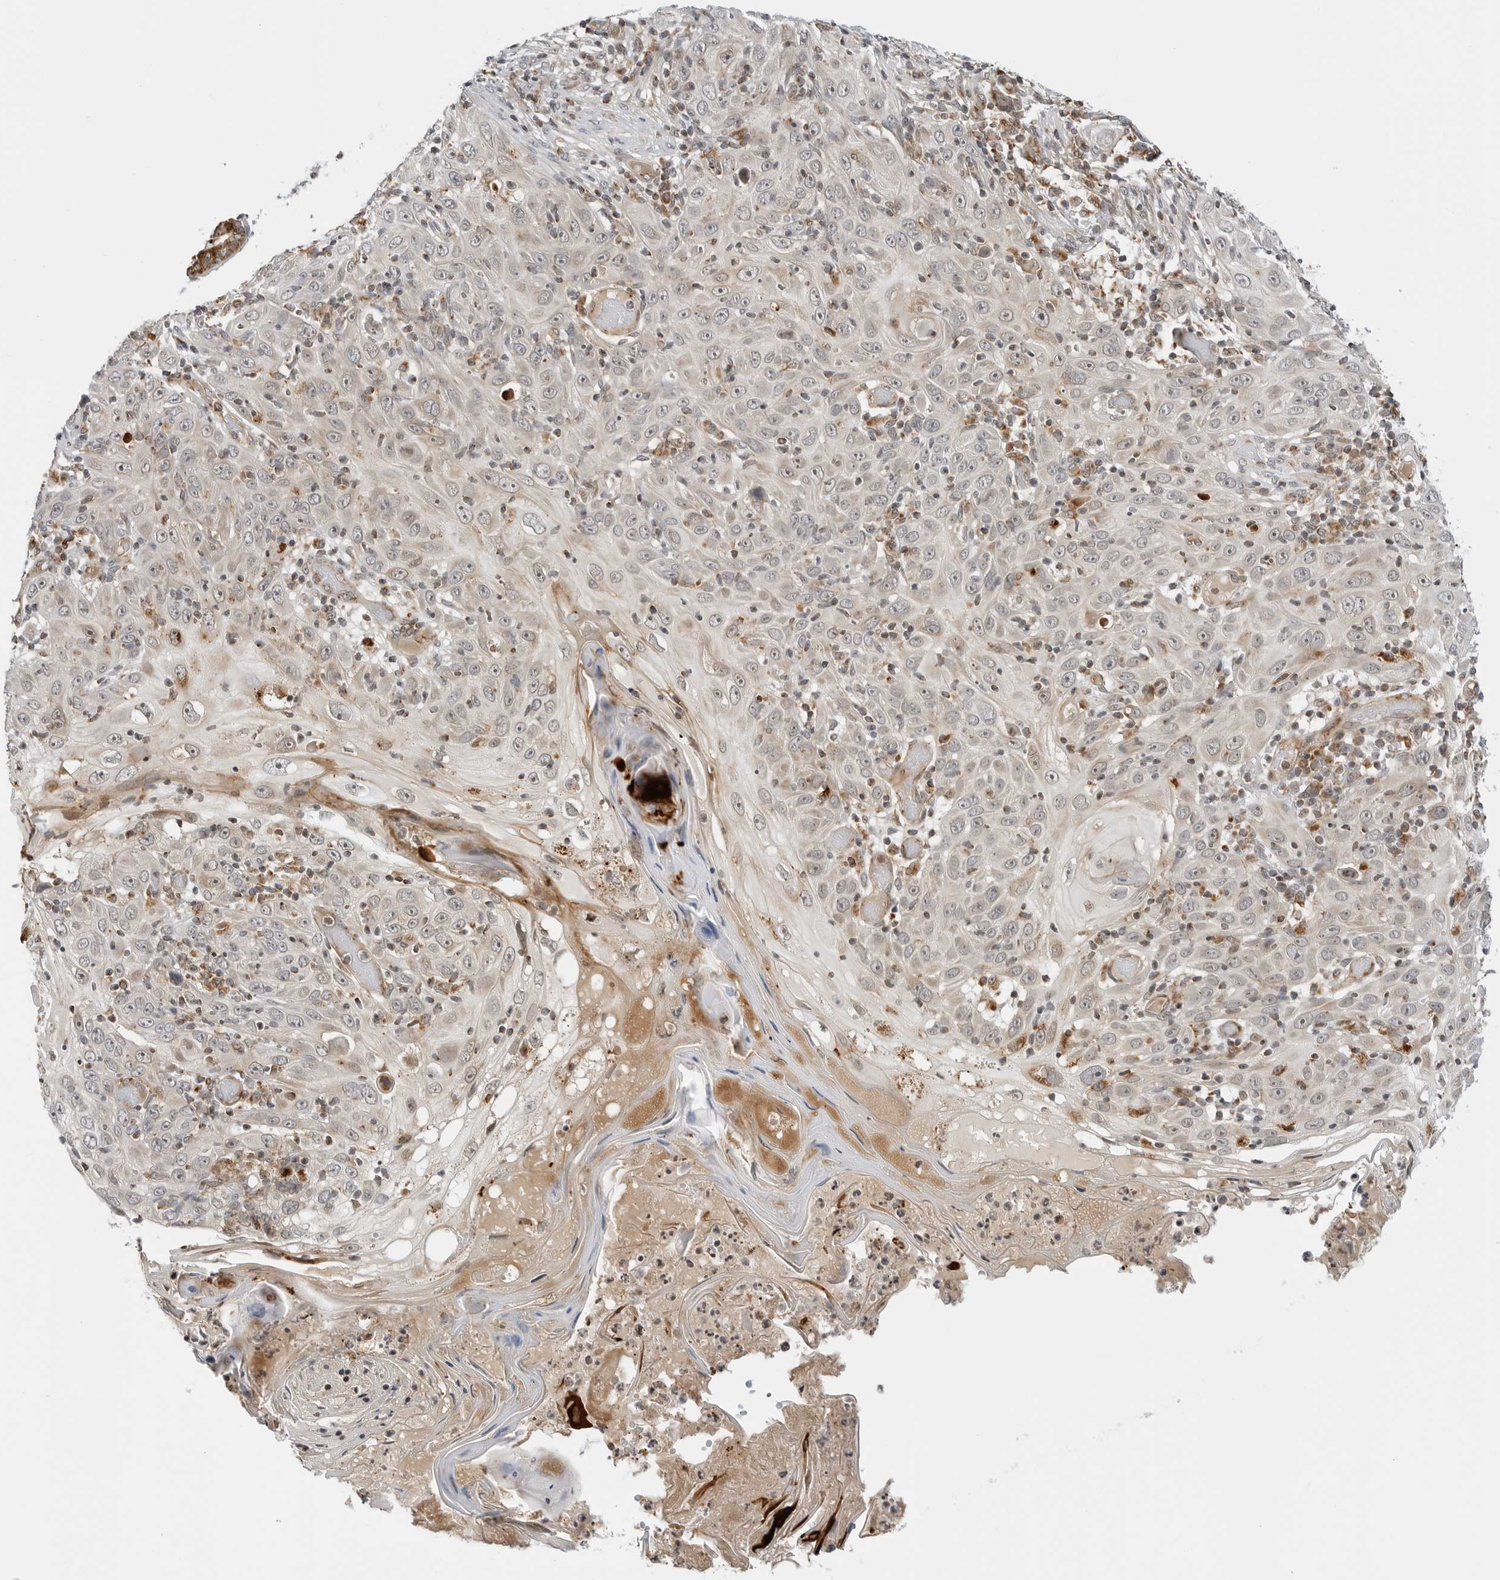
{"staining": {"intensity": "weak", "quantity": ">75%", "location": "nuclear"}, "tissue": "skin cancer", "cell_type": "Tumor cells", "image_type": "cancer", "snomed": [{"axis": "morphology", "description": "Squamous cell carcinoma, NOS"}, {"axis": "topography", "description": "Skin"}], "caption": "Protein expression analysis of human skin cancer (squamous cell carcinoma) reveals weak nuclear staining in approximately >75% of tumor cells. Nuclei are stained in blue.", "gene": "PEX2", "patient": {"sex": "female", "age": 88}}